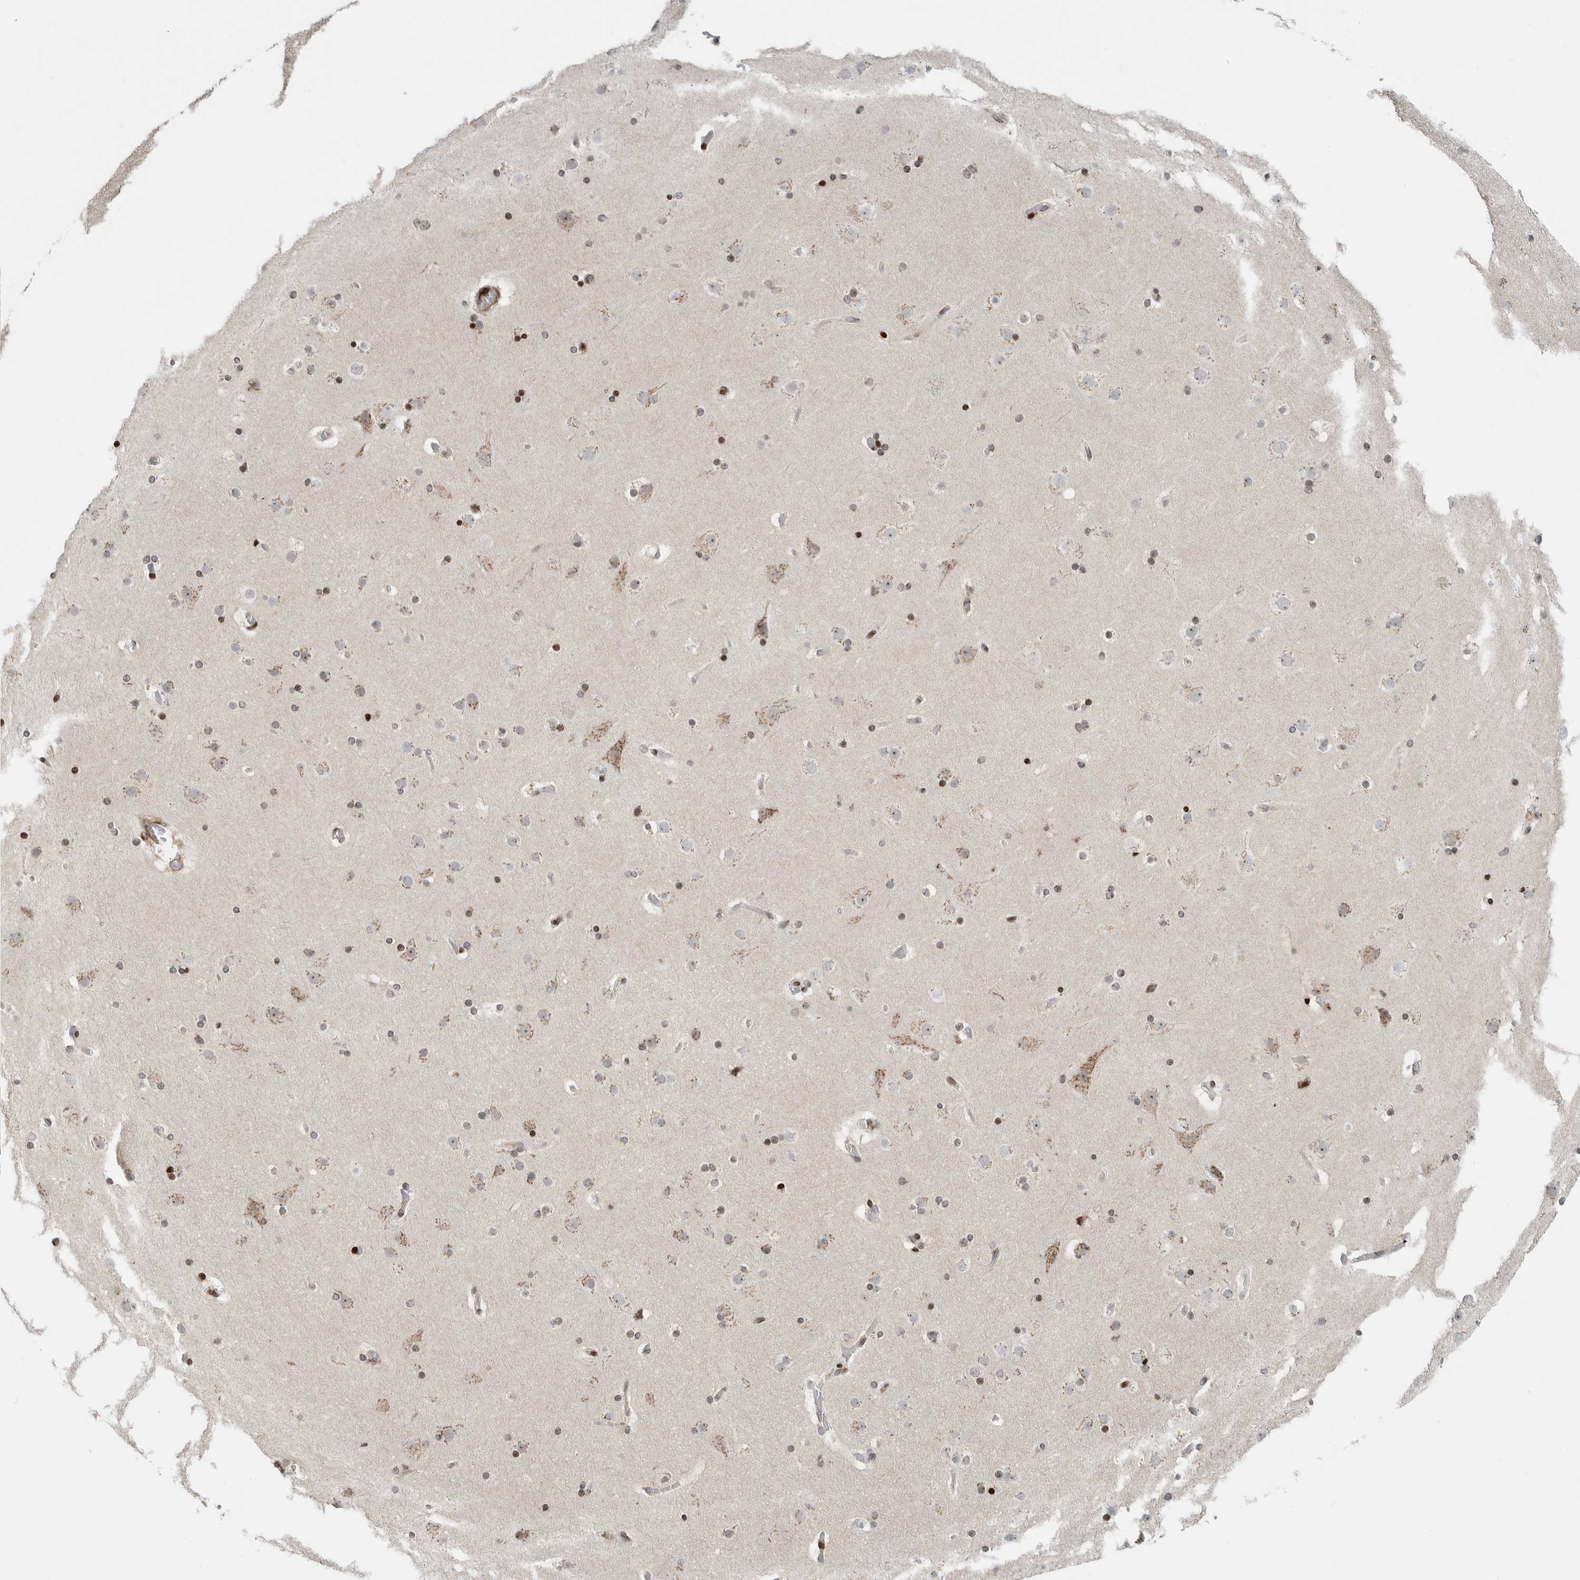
{"staining": {"intensity": "negative", "quantity": "none", "location": "none"}, "tissue": "cerebral cortex", "cell_type": "Endothelial cells", "image_type": "normal", "snomed": [{"axis": "morphology", "description": "Normal tissue, NOS"}, {"axis": "topography", "description": "Cerebral cortex"}], "caption": "The histopathology image shows no significant positivity in endothelial cells of cerebral cortex.", "gene": "GINS4", "patient": {"sex": "male", "age": 57}}